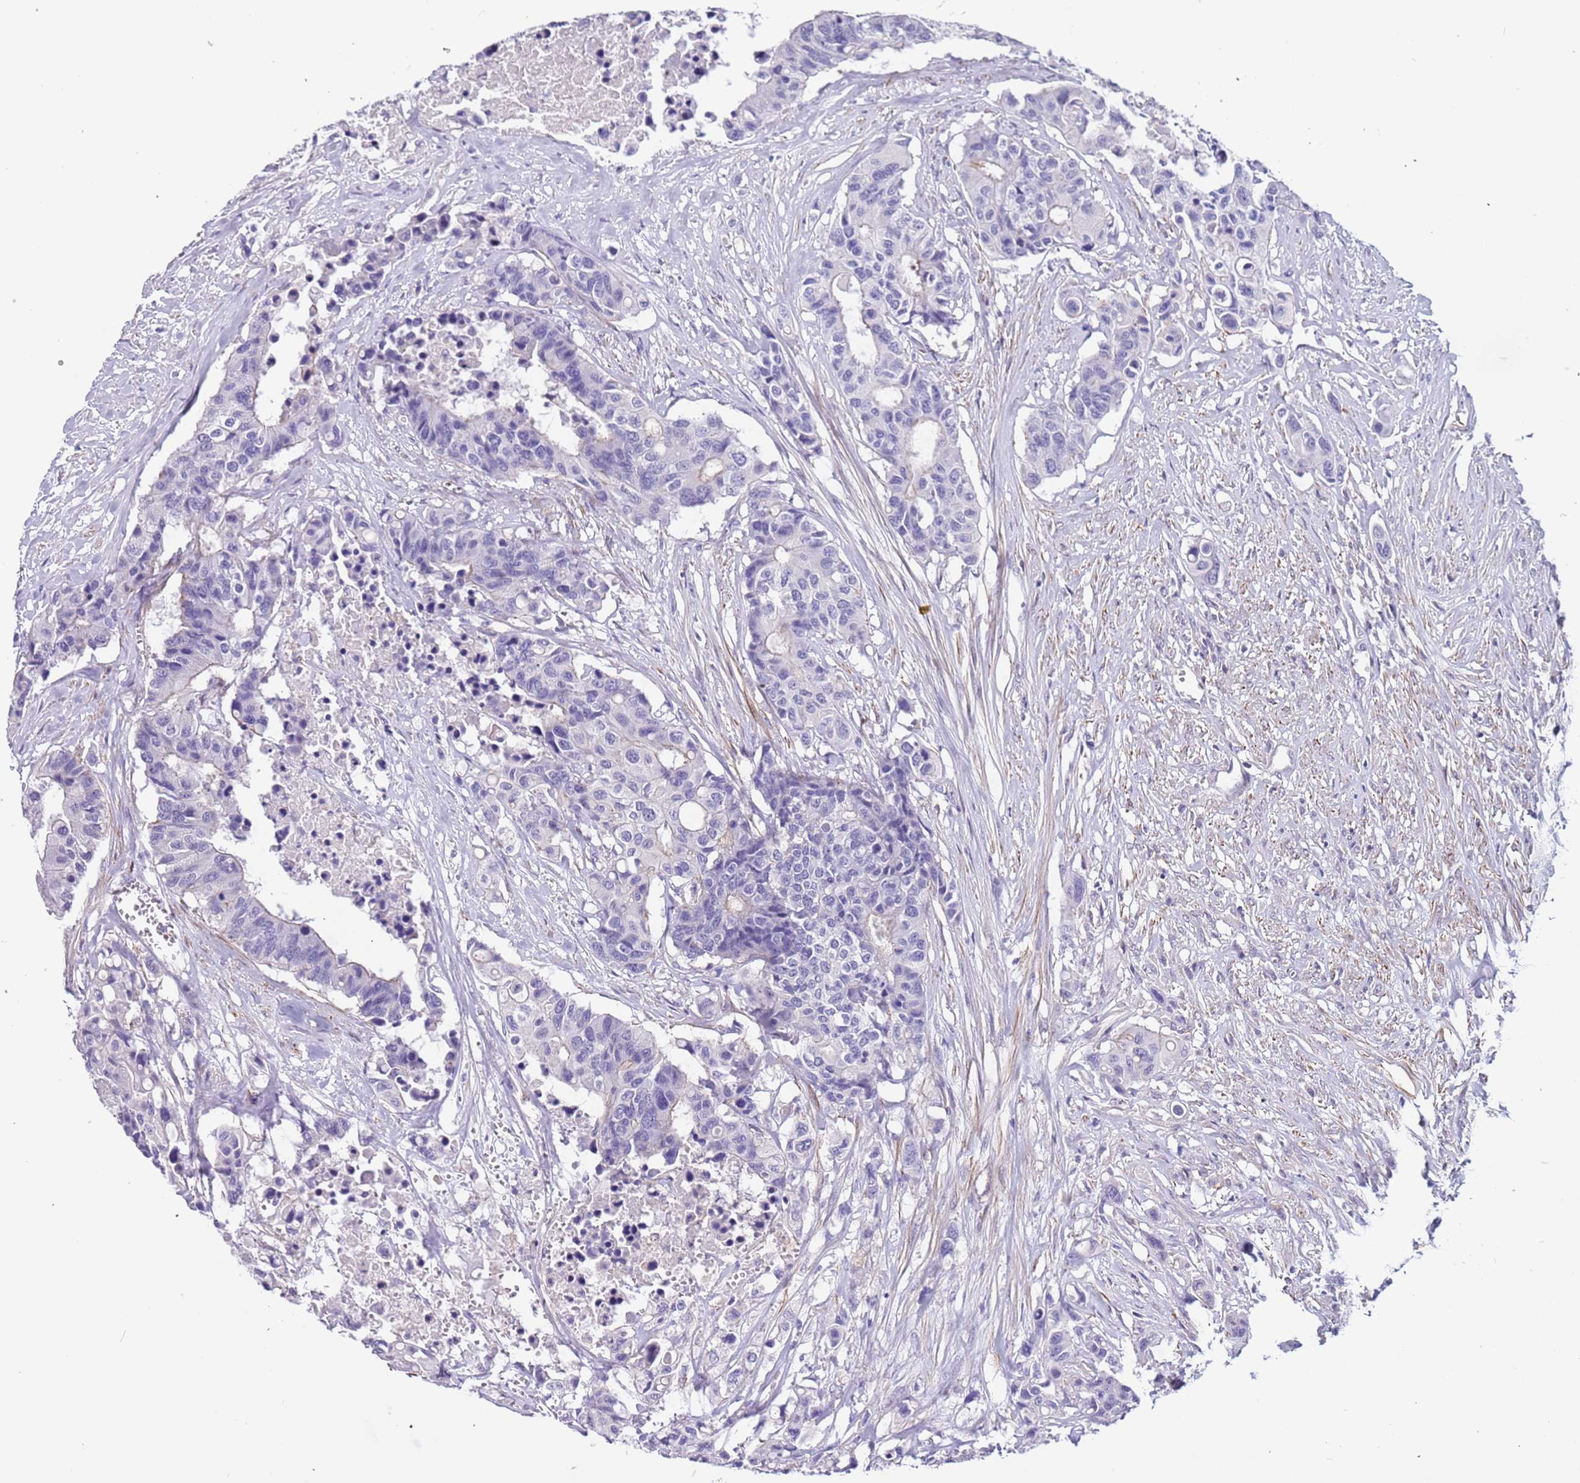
{"staining": {"intensity": "negative", "quantity": "none", "location": "none"}, "tissue": "colorectal cancer", "cell_type": "Tumor cells", "image_type": "cancer", "snomed": [{"axis": "morphology", "description": "Adenocarcinoma, NOS"}, {"axis": "topography", "description": "Colon"}], "caption": "Protein analysis of adenocarcinoma (colorectal) exhibits no significant positivity in tumor cells.", "gene": "PCGF2", "patient": {"sex": "male", "age": 77}}